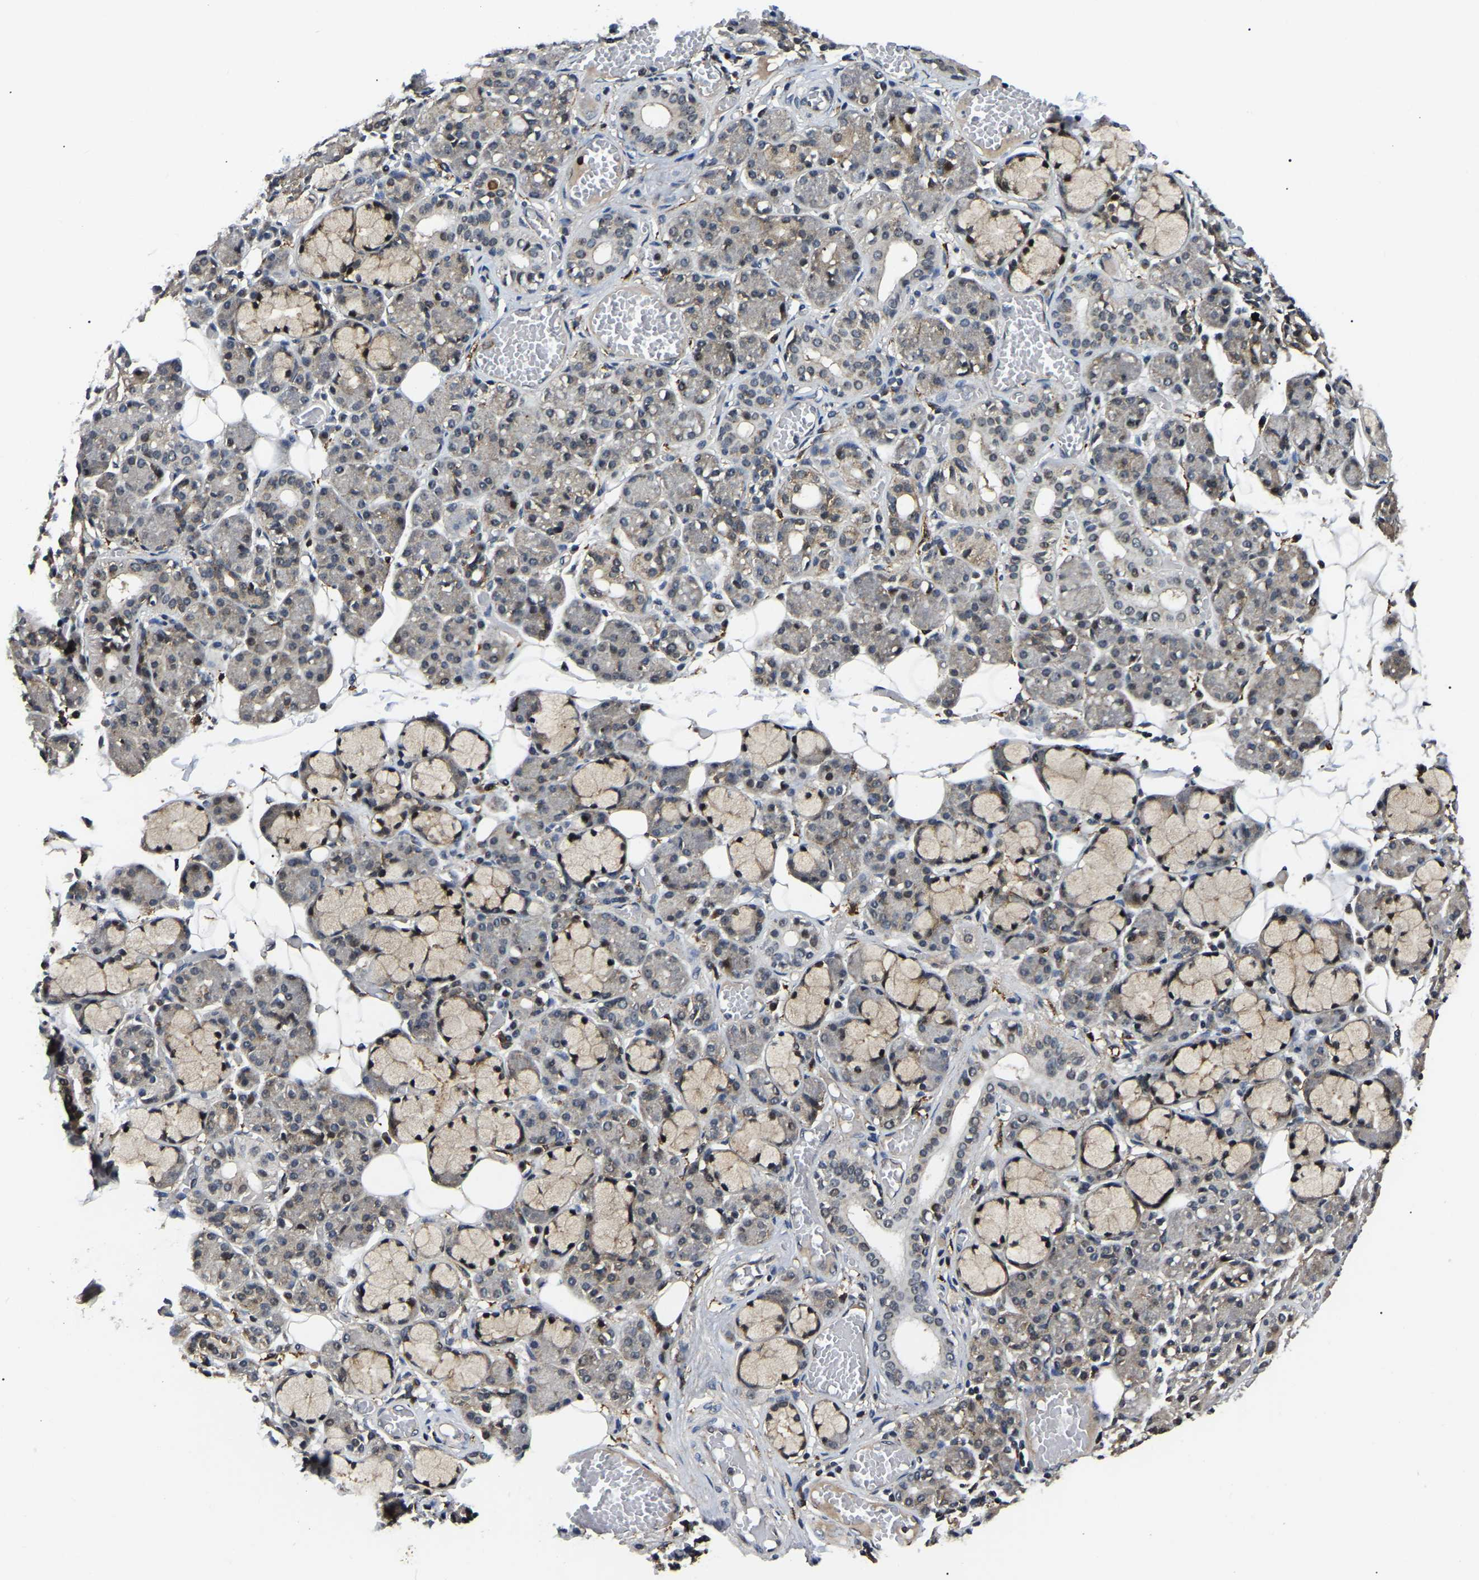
{"staining": {"intensity": "moderate", "quantity": "25%-75%", "location": "cytoplasmic/membranous,nuclear"}, "tissue": "salivary gland", "cell_type": "Glandular cells", "image_type": "normal", "snomed": [{"axis": "morphology", "description": "Normal tissue, NOS"}, {"axis": "topography", "description": "Salivary gland"}], "caption": "Immunohistochemical staining of normal salivary gland exhibits medium levels of moderate cytoplasmic/membranous,nuclear positivity in approximately 25%-75% of glandular cells. Nuclei are stained in blue.", "gene": "RRP1B", "patient": {"sex": "male", "age": 63}}